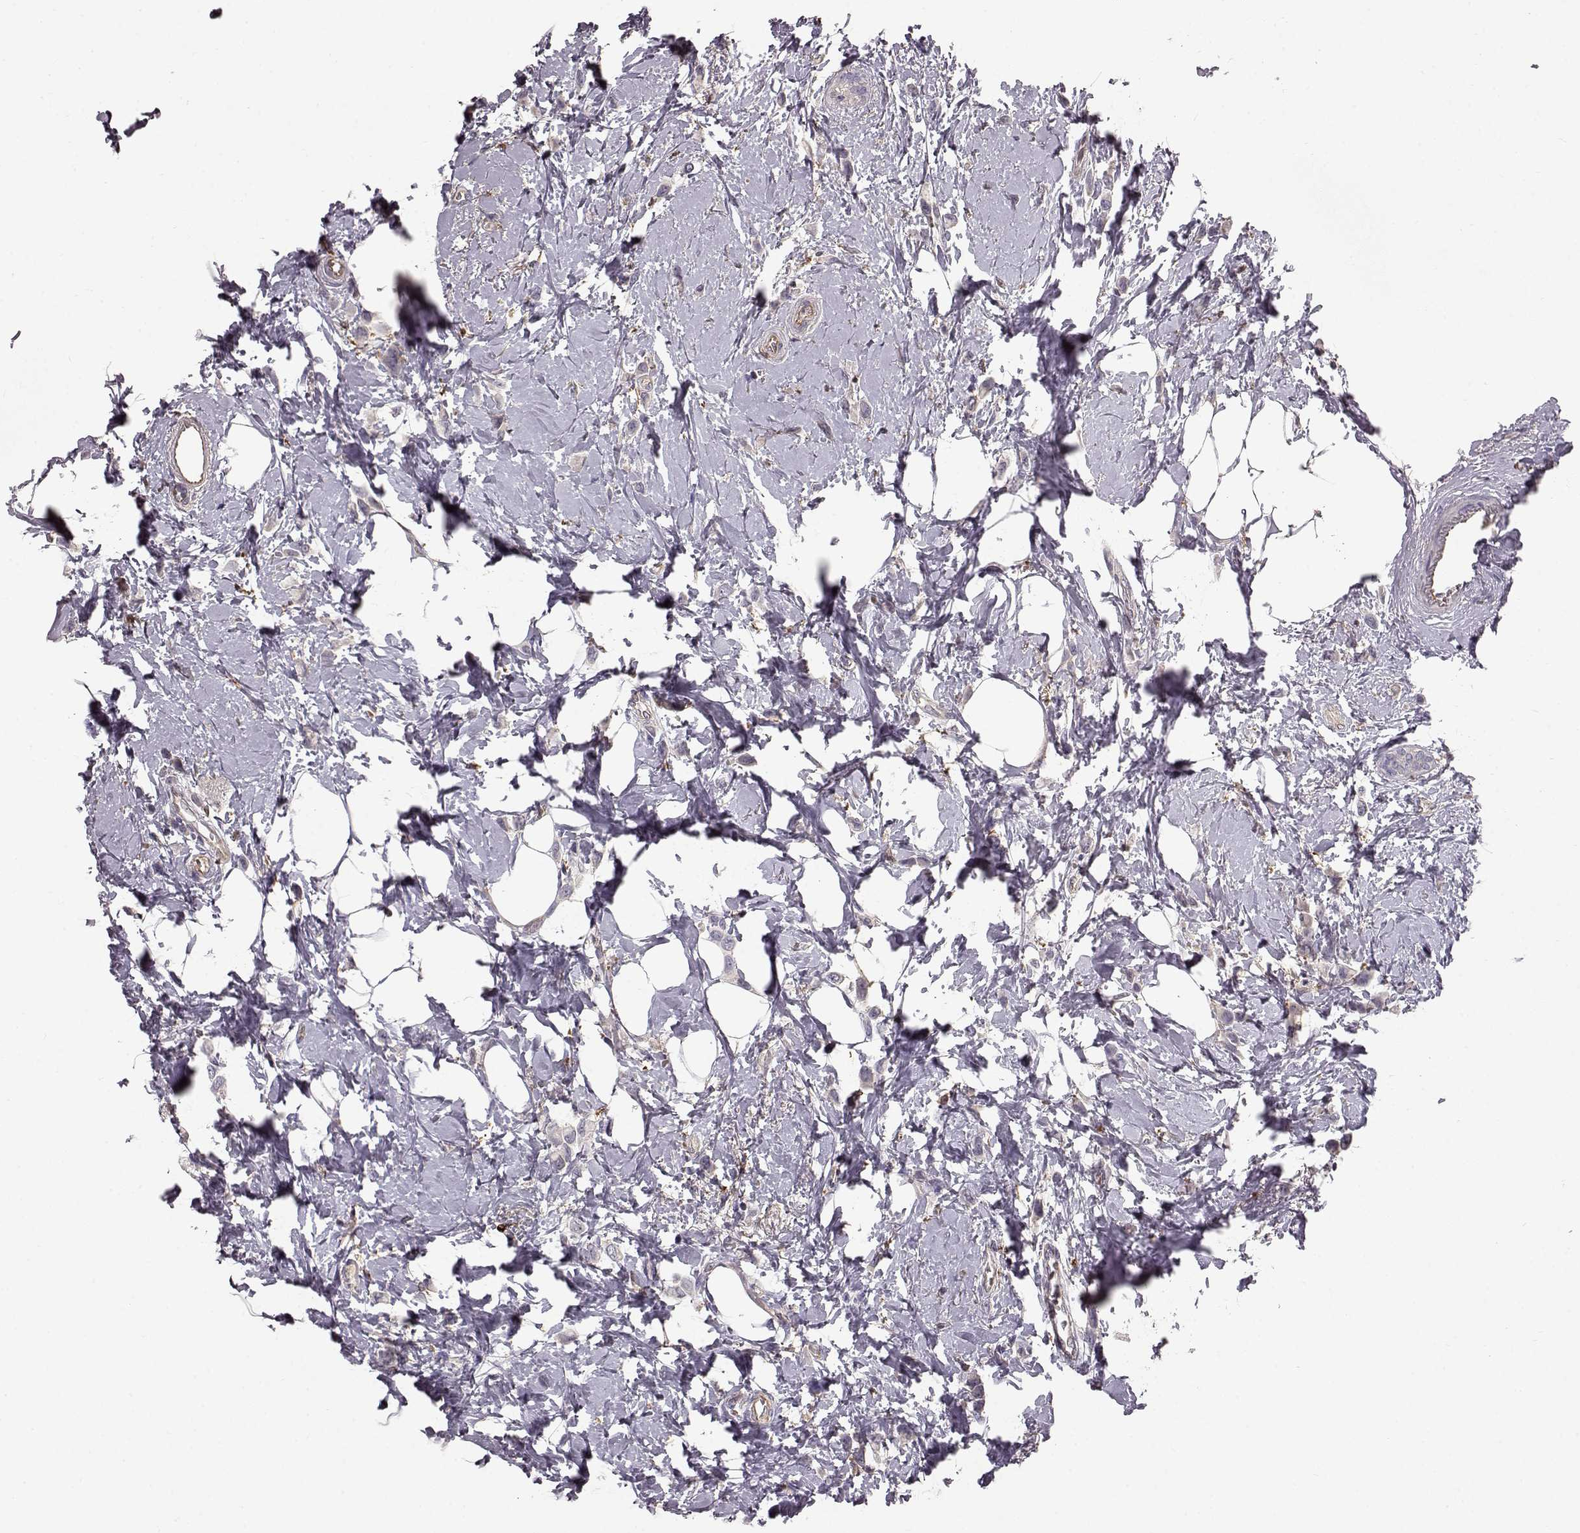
{"staining": {"intensity": "negative", "quantity": "none", "location": "none"}, "tissue": "breast cancer", "cell_type": "Tumor cells", "image_type": "cancer", "snomed": [{"axis": "morphology", "description": "Lobular carcinoma"}, {"axis": "topography", "description": "Breast"}], "caption": "Tumor cells are negative for protein expression in human breast cancer.", "gene": "CCNF", "patient": {"sex": "female", "age": 66}}